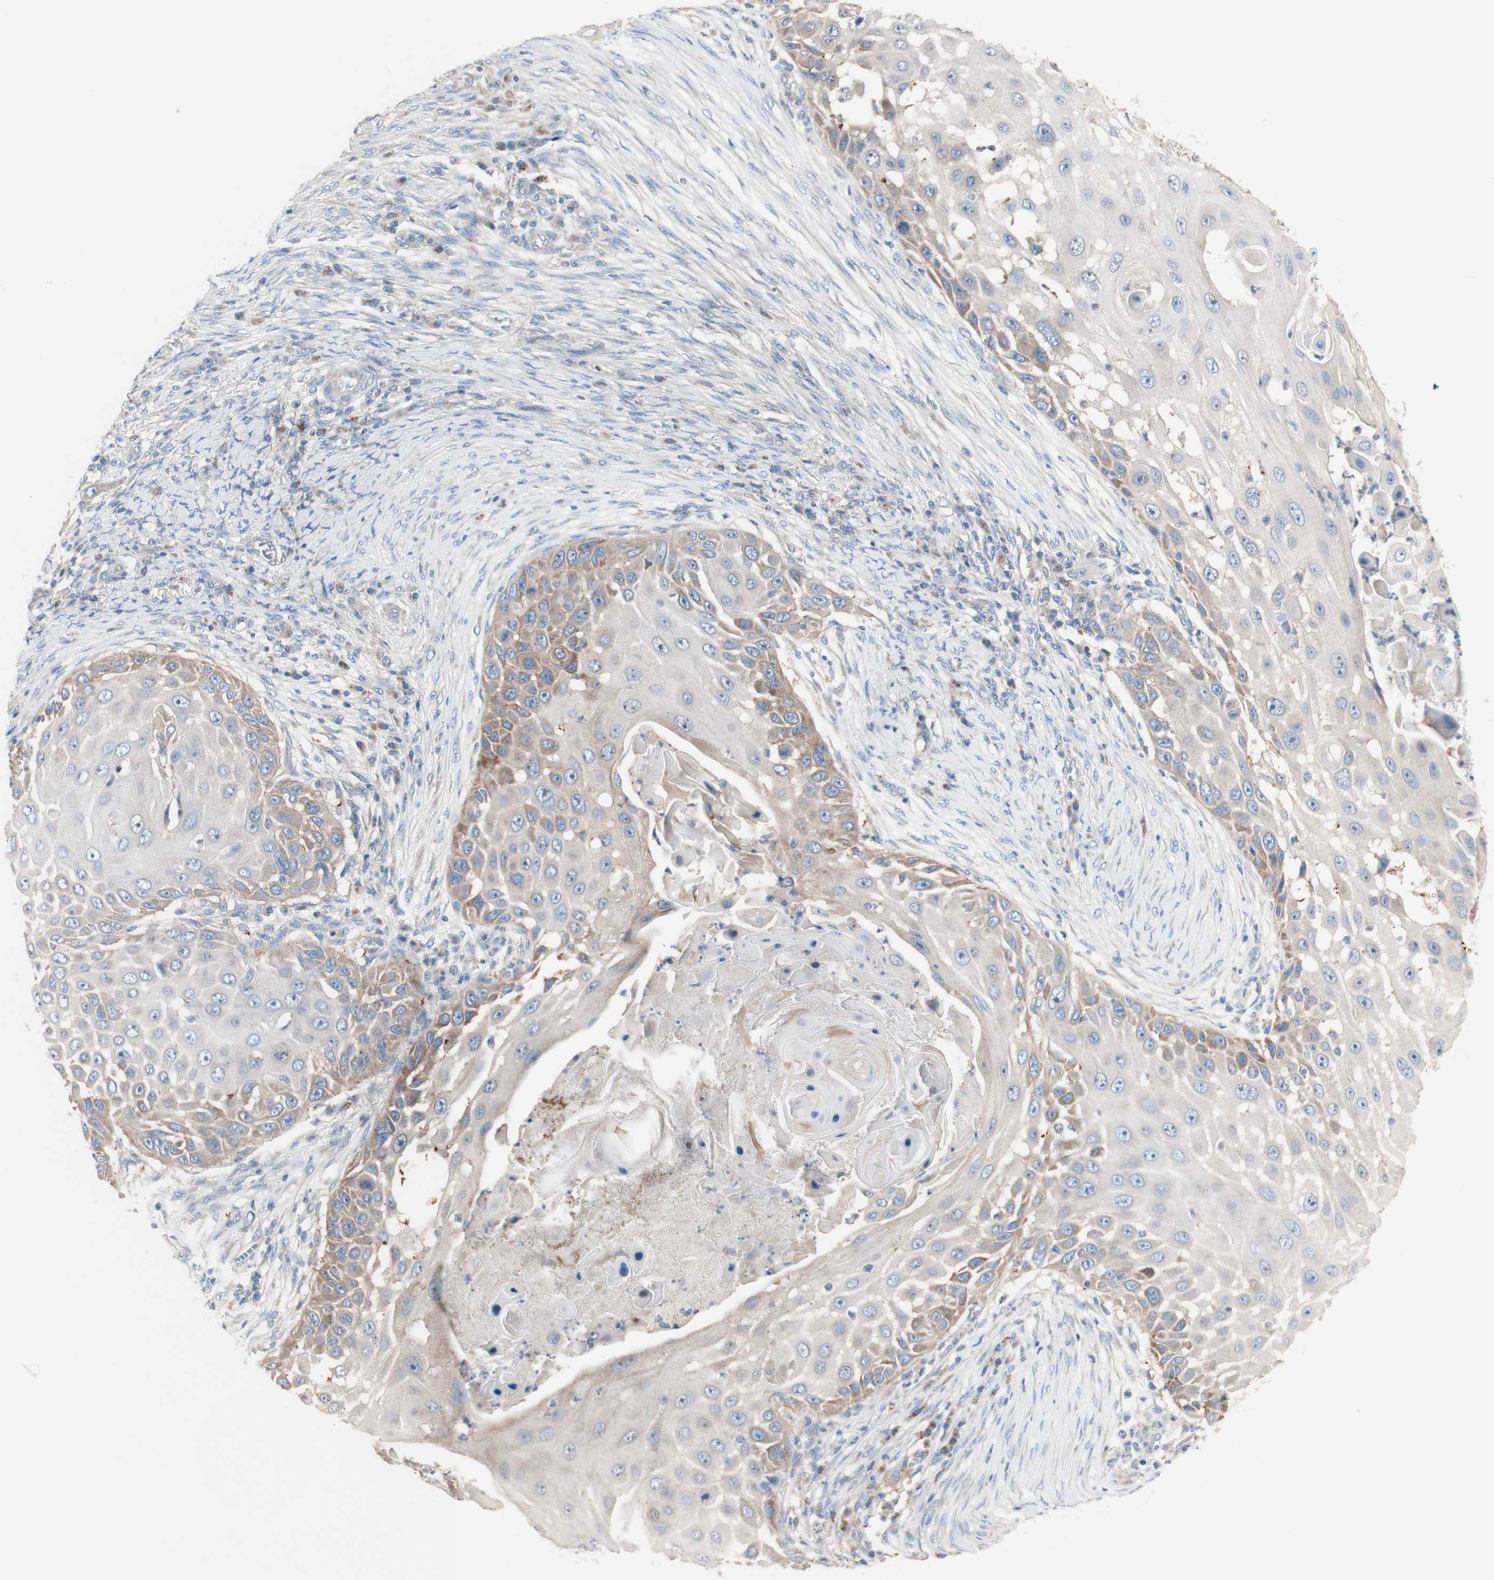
{"staining": {"intensity": "weak", "quantity": "<25%", "location": "cytoplasmic/membranous"}, "tissue": "skin cancer", "cell_type": "Tumor cells", "image_type": "cancer", "snomed": [{"axis": "morphology", "description": "Squamous cell carcinoma, NOS"}, {"axis": "topography", "description": "Skin"}], "caption": "Immunohistochemical staining of skin cancer exhibits no significant staining in tumor cells.", "gene": "C3orf52", "patient": {"sex": "female", "age": 44}}